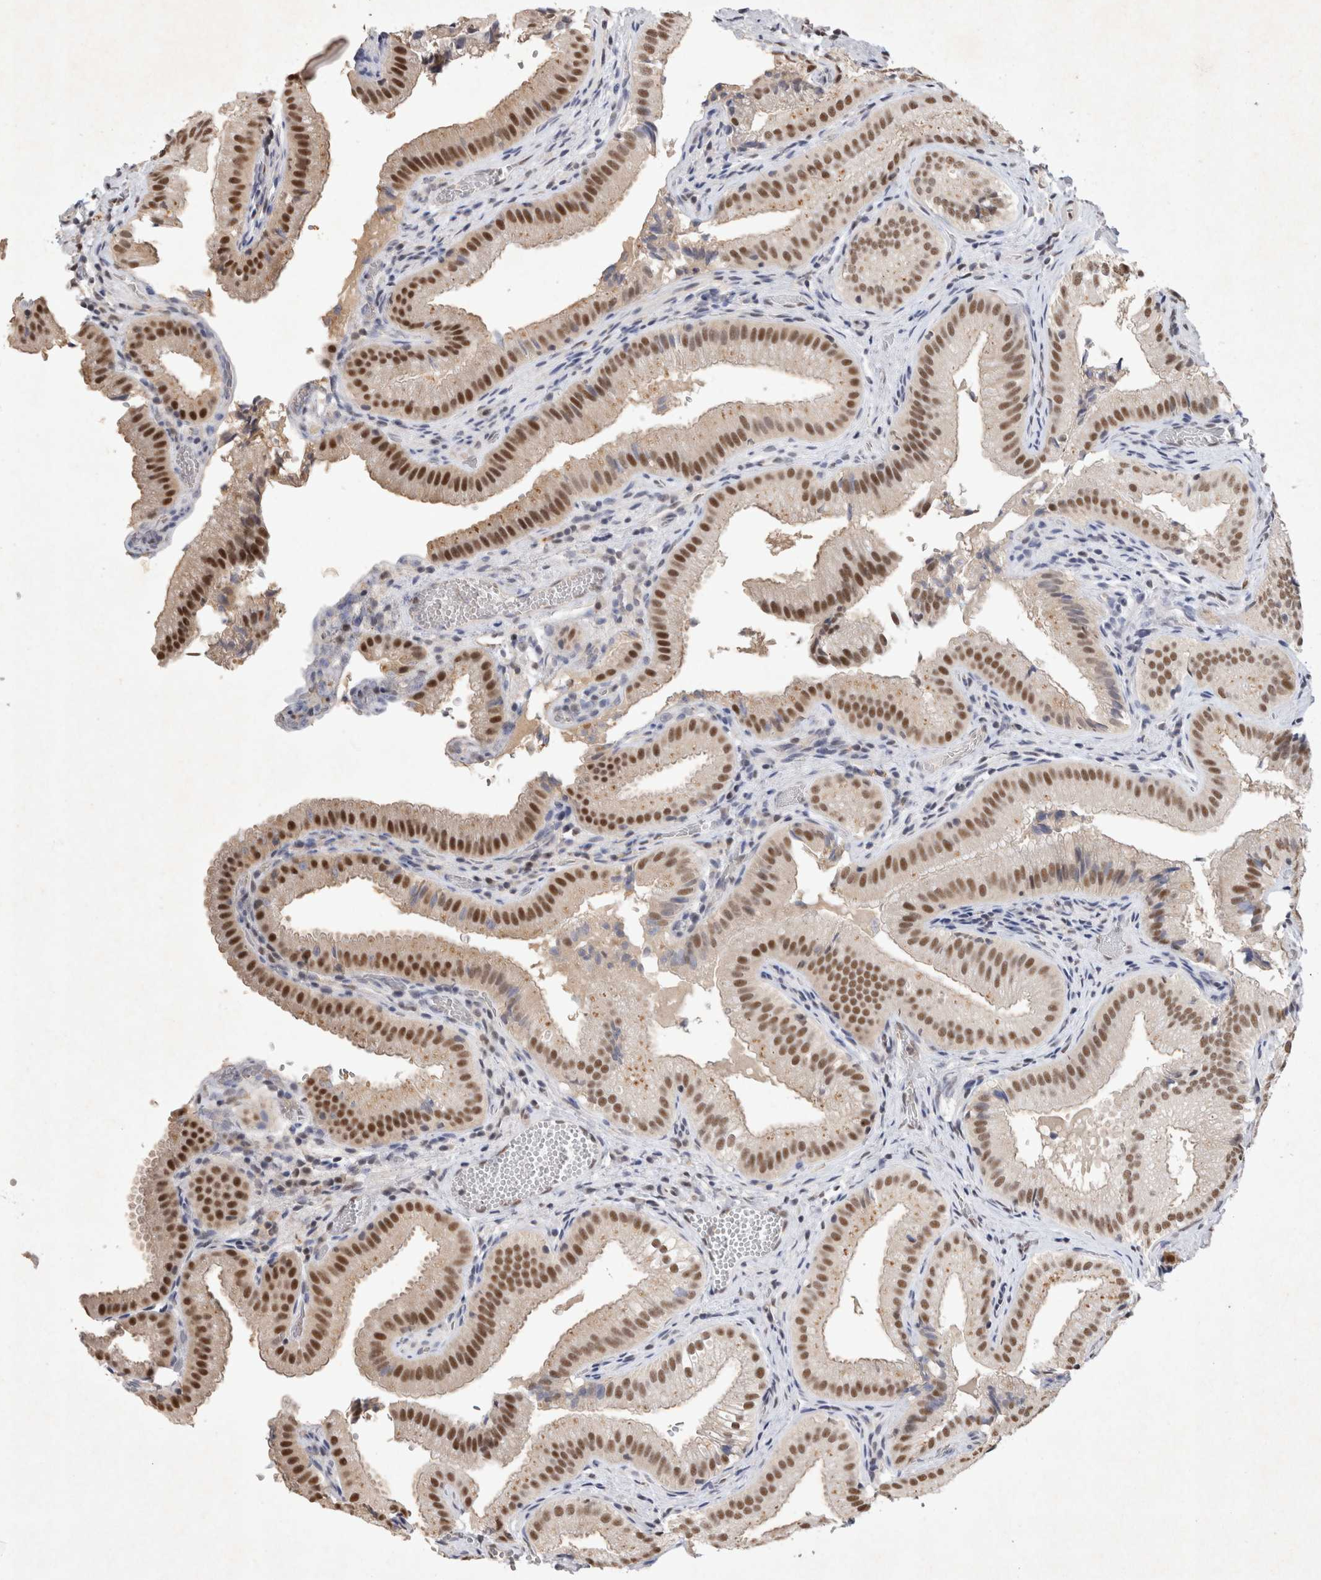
{"staining": {"intensity": "strong", "quantity": ">75%", "location": "nuclear"}, "tissue": "gallbladder", "cell_type": "Glandular cells", "image_type": "normal", "snomed": [{"axis": "morphology", "description": "Normal tissue, NOS"}, {"axis": "topography", "description": "Gallbladder"}], "caption": "Immunohistochemical staining of normal gallbladder exhibits high levels of strong nuclear staining in approximately >75% of glandular cells. (DAB (3,3'-diaminobenzidine) = brown stain, brightfield microscopy at high magnification).", "gene": "XRCC5", "patient": {"sex": "female", "age": 30}}